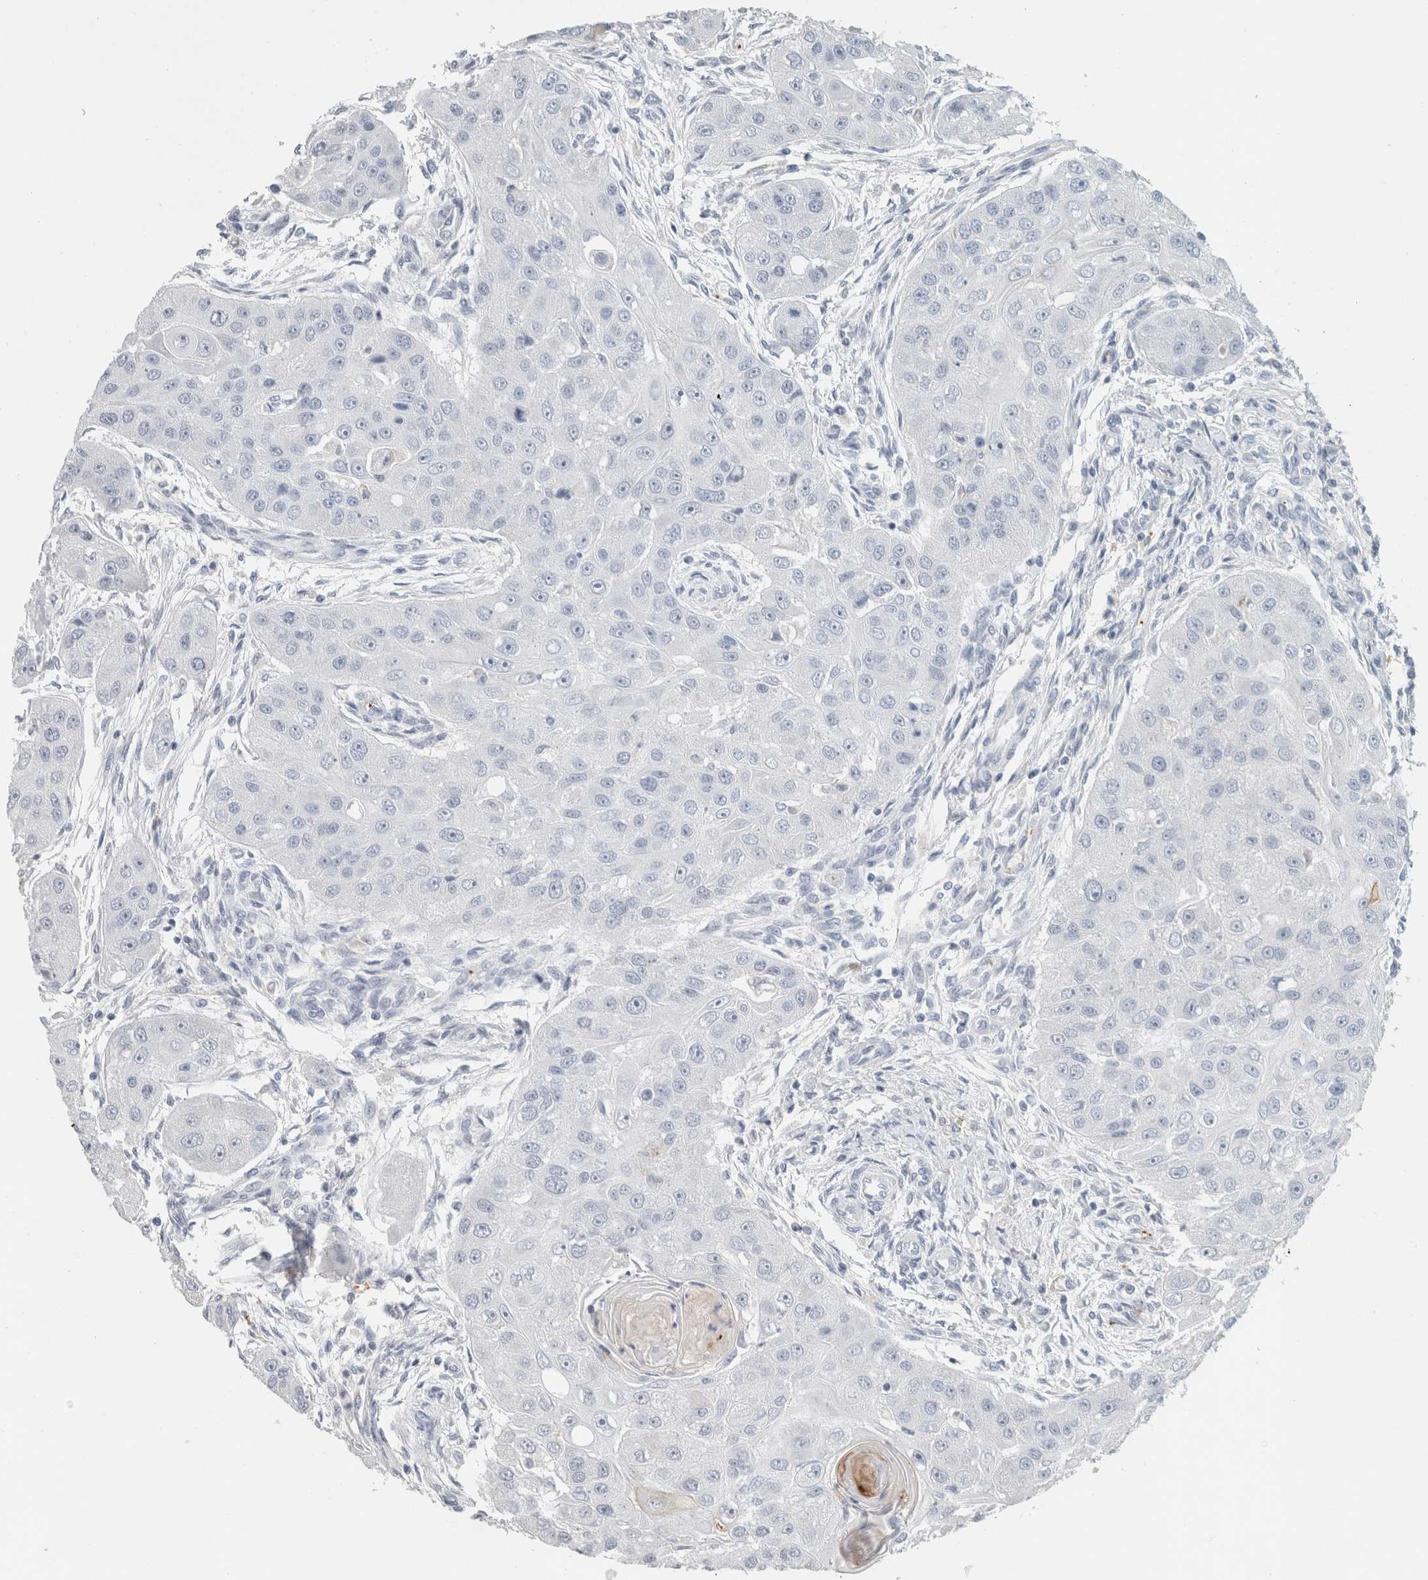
{"staining": {"intensity": "negative", "quantity": "none", "location": "none"}, "tissue": "head and neck cancer", "cell_type": "Tumor cells", "image_type": "cancer", "snomed": [{"axis": "morphology", "description": "Normal tissue, NOS"}, {"axis": "morphology", "description": "Squamous cell carcinoma, NOS"}, {"axis": "topography", "description": "Skeletal muscle"}, {"axis": "topography", "description": "Head-Neck"}], "caption": "DAB (3,3'-diaminobenzidine) immunohistochemical staining of human head and neck squamous cell carcinoma shows no significant staining in tumor cells.", "gene": "CD36", "patient": {"sex": "male", "age": 51}}